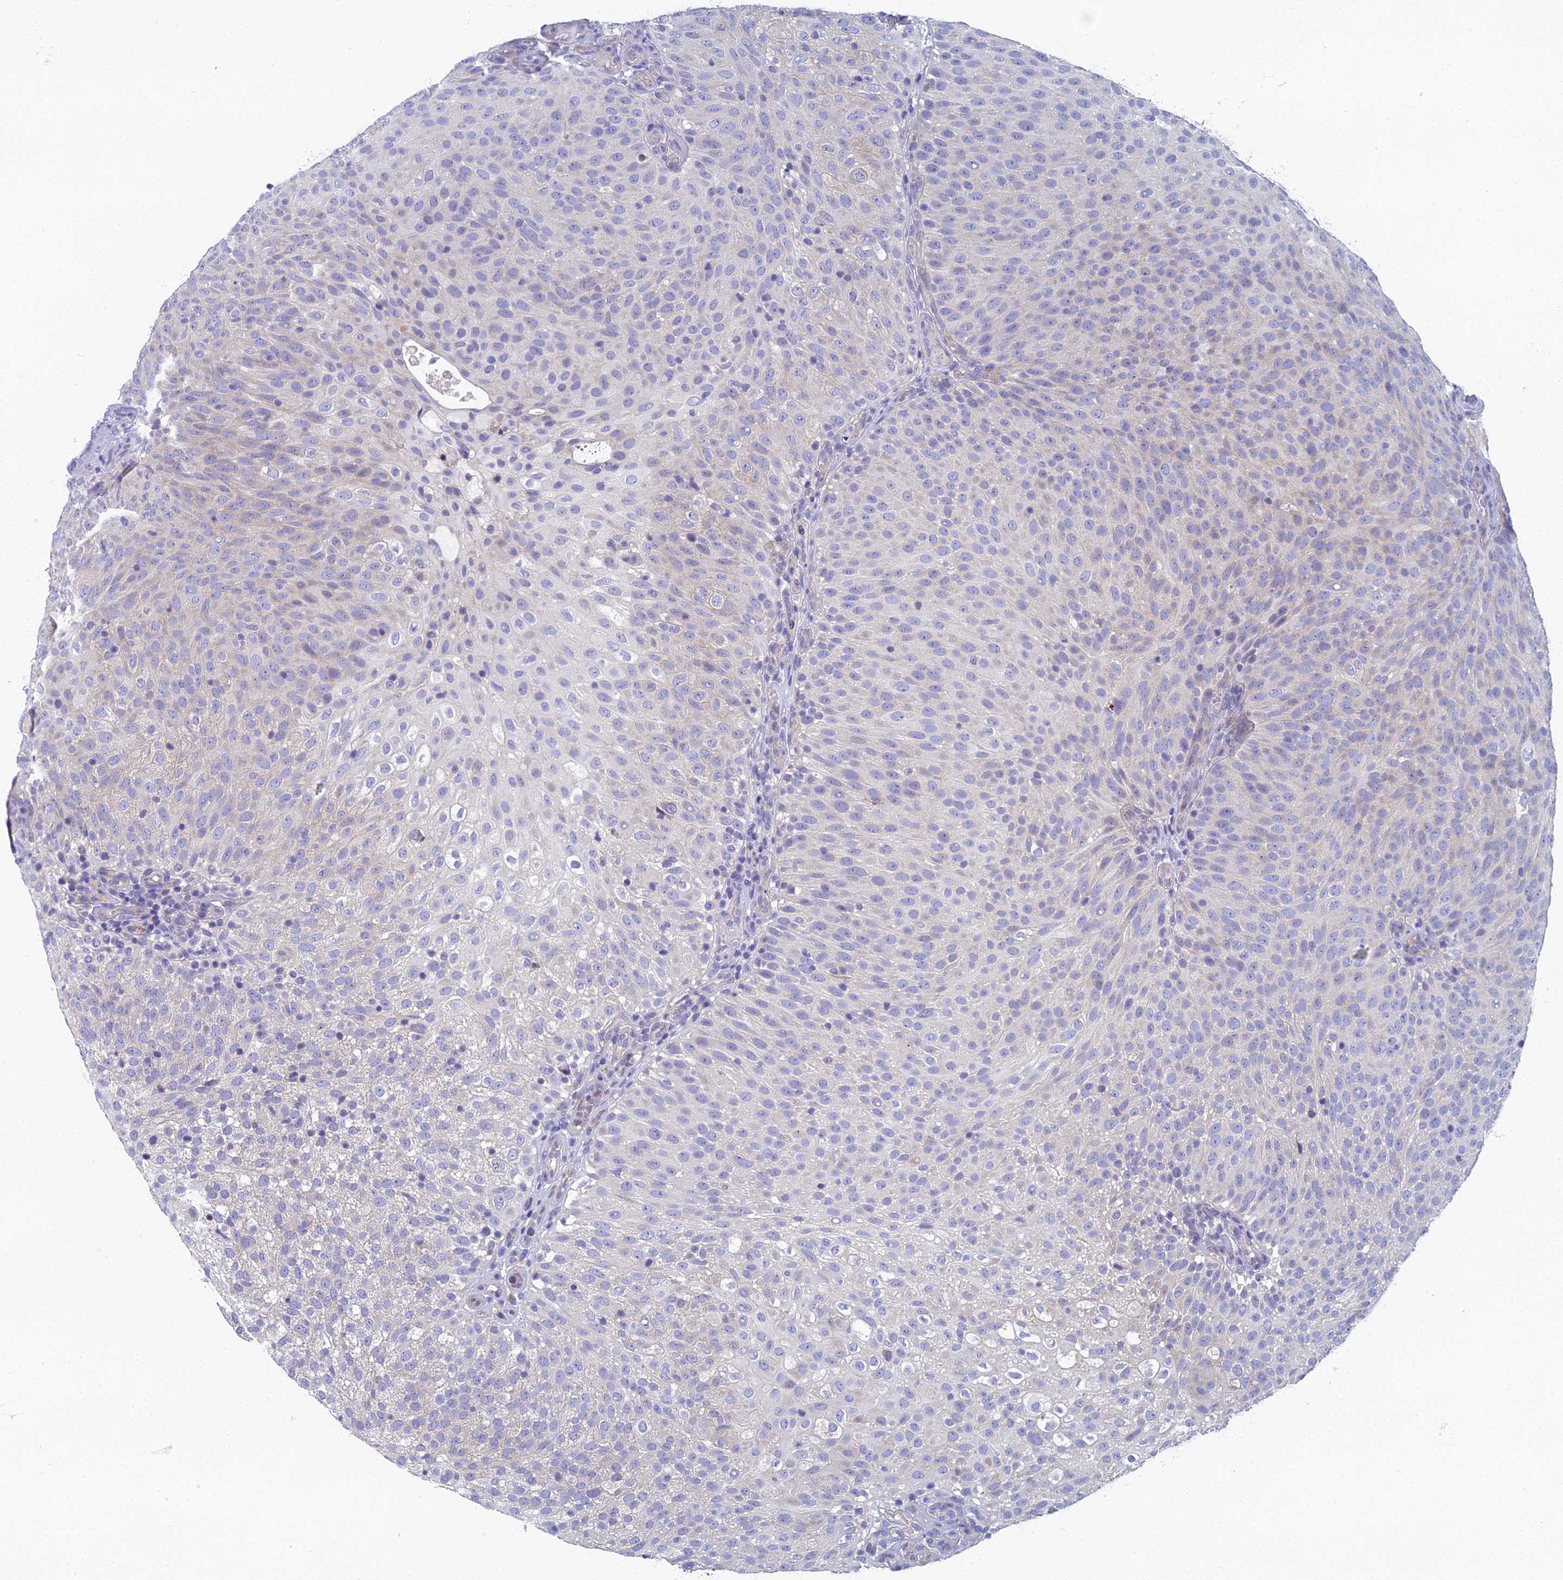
{"staining": {"intensity": "negative", "quantity": "none", "location": "none"}, "tissue": "urothelial cancer", "cell_type": "Tumor cells", "image_type": "cancer", "snomed": [{"axis": "morphology", "description": "Urothelial carcinoma, Low grade"}, {"axis": "topography", "description": "Urinary bladder"}], "caption": "High power microscopy image of an IHC histopathology image of urothelial cancer, revealing no significant positivity in tumor cells.", "gene": "SPIN4", "patient": {"sex": "male", "age": 78}}